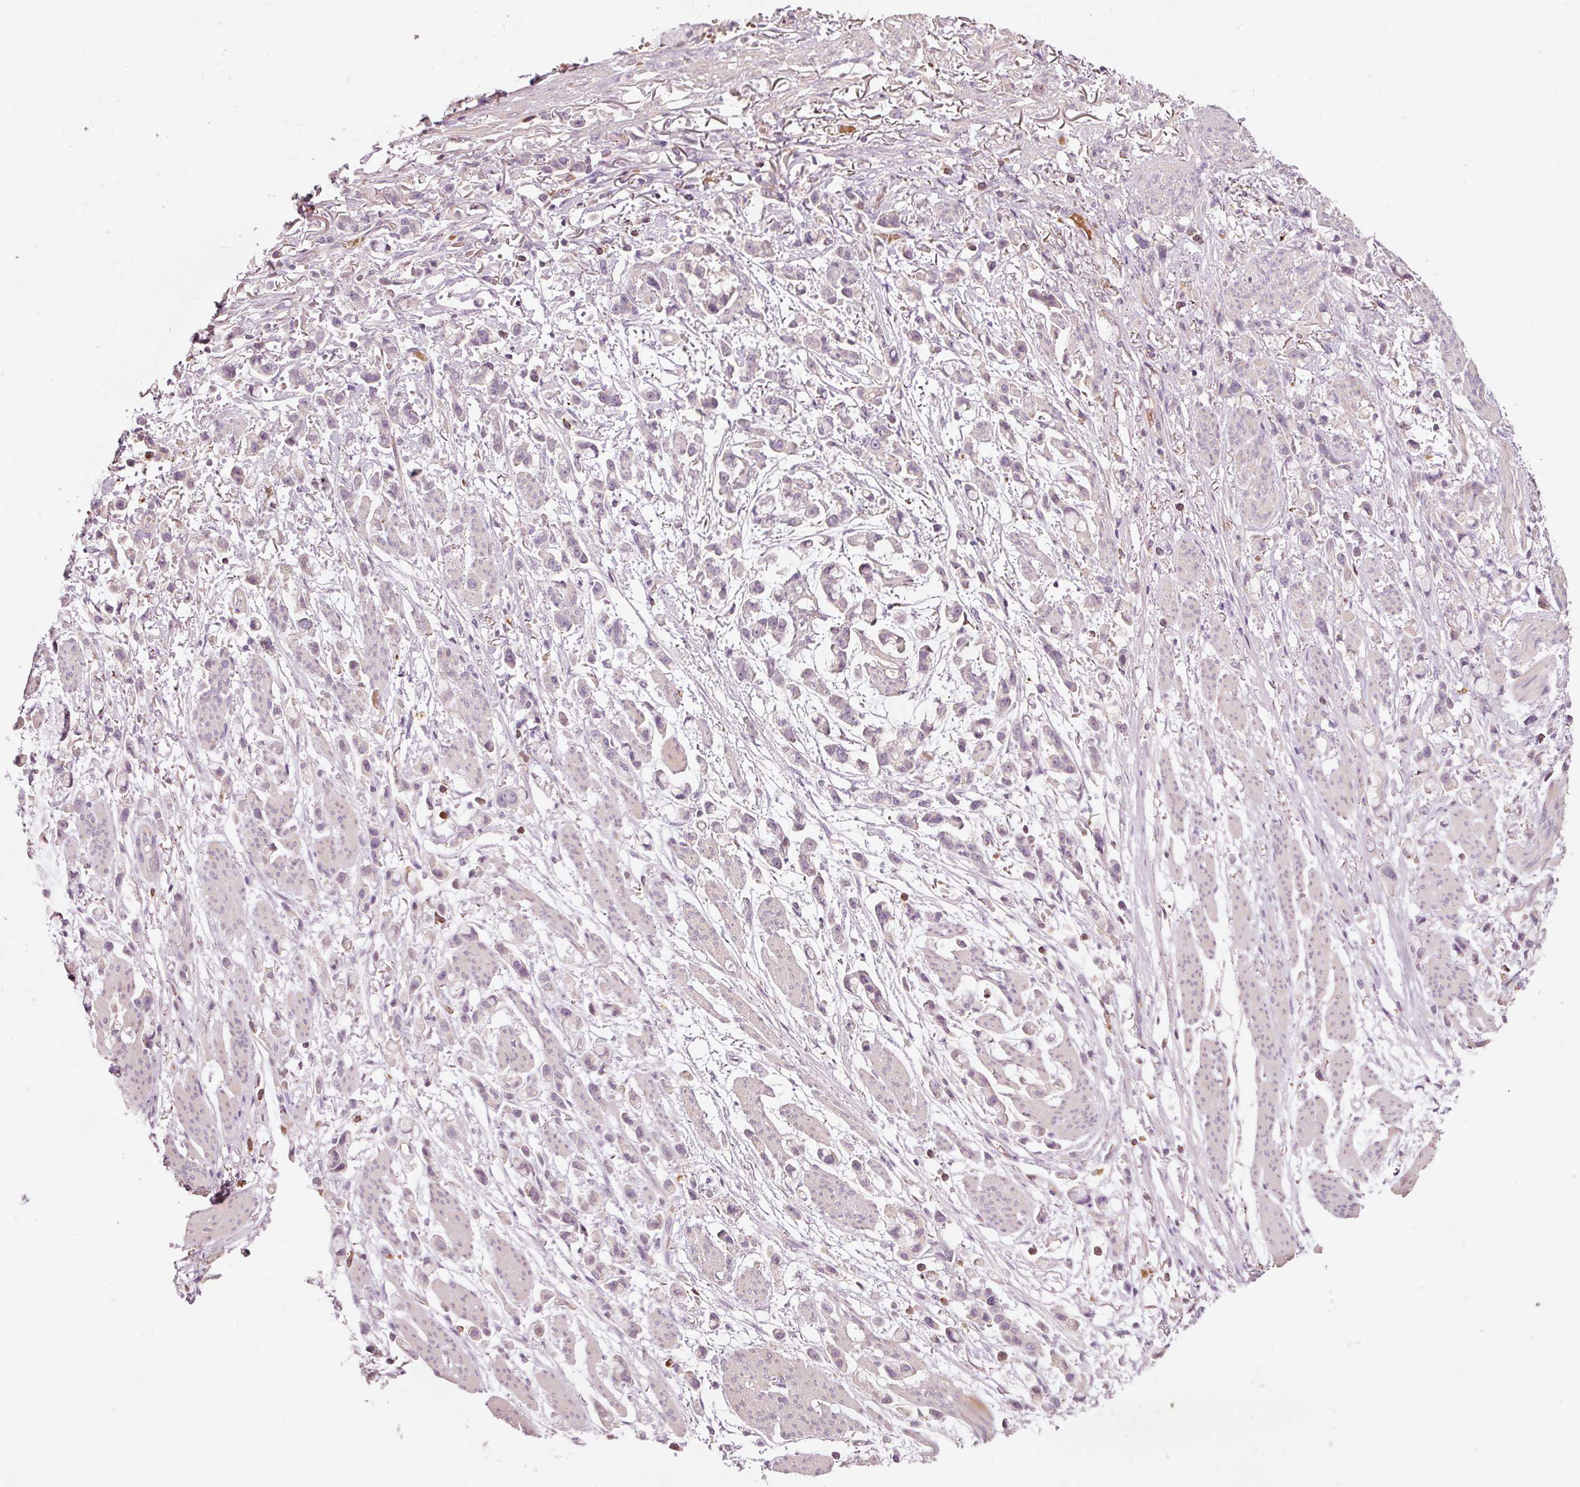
{"staining": {"intensity": "negative", "quantity": "none", "location": "none"}, "tissue": "stomach cancer", "cell_type": "Tumor cells", "image_type": "cancer", "snomed": [{"axis": "morphology", "description": "Adenocarcinoma, NOS"}, {"axis": "topography", "description": "Stomach"}], "caption": "Stomach adenocarcinoma was stained to show a protein in brown. There is no significant positivity in tumor cells.", "gene": "KLHL21", "patient": {"sex": "female", "age": 81}}